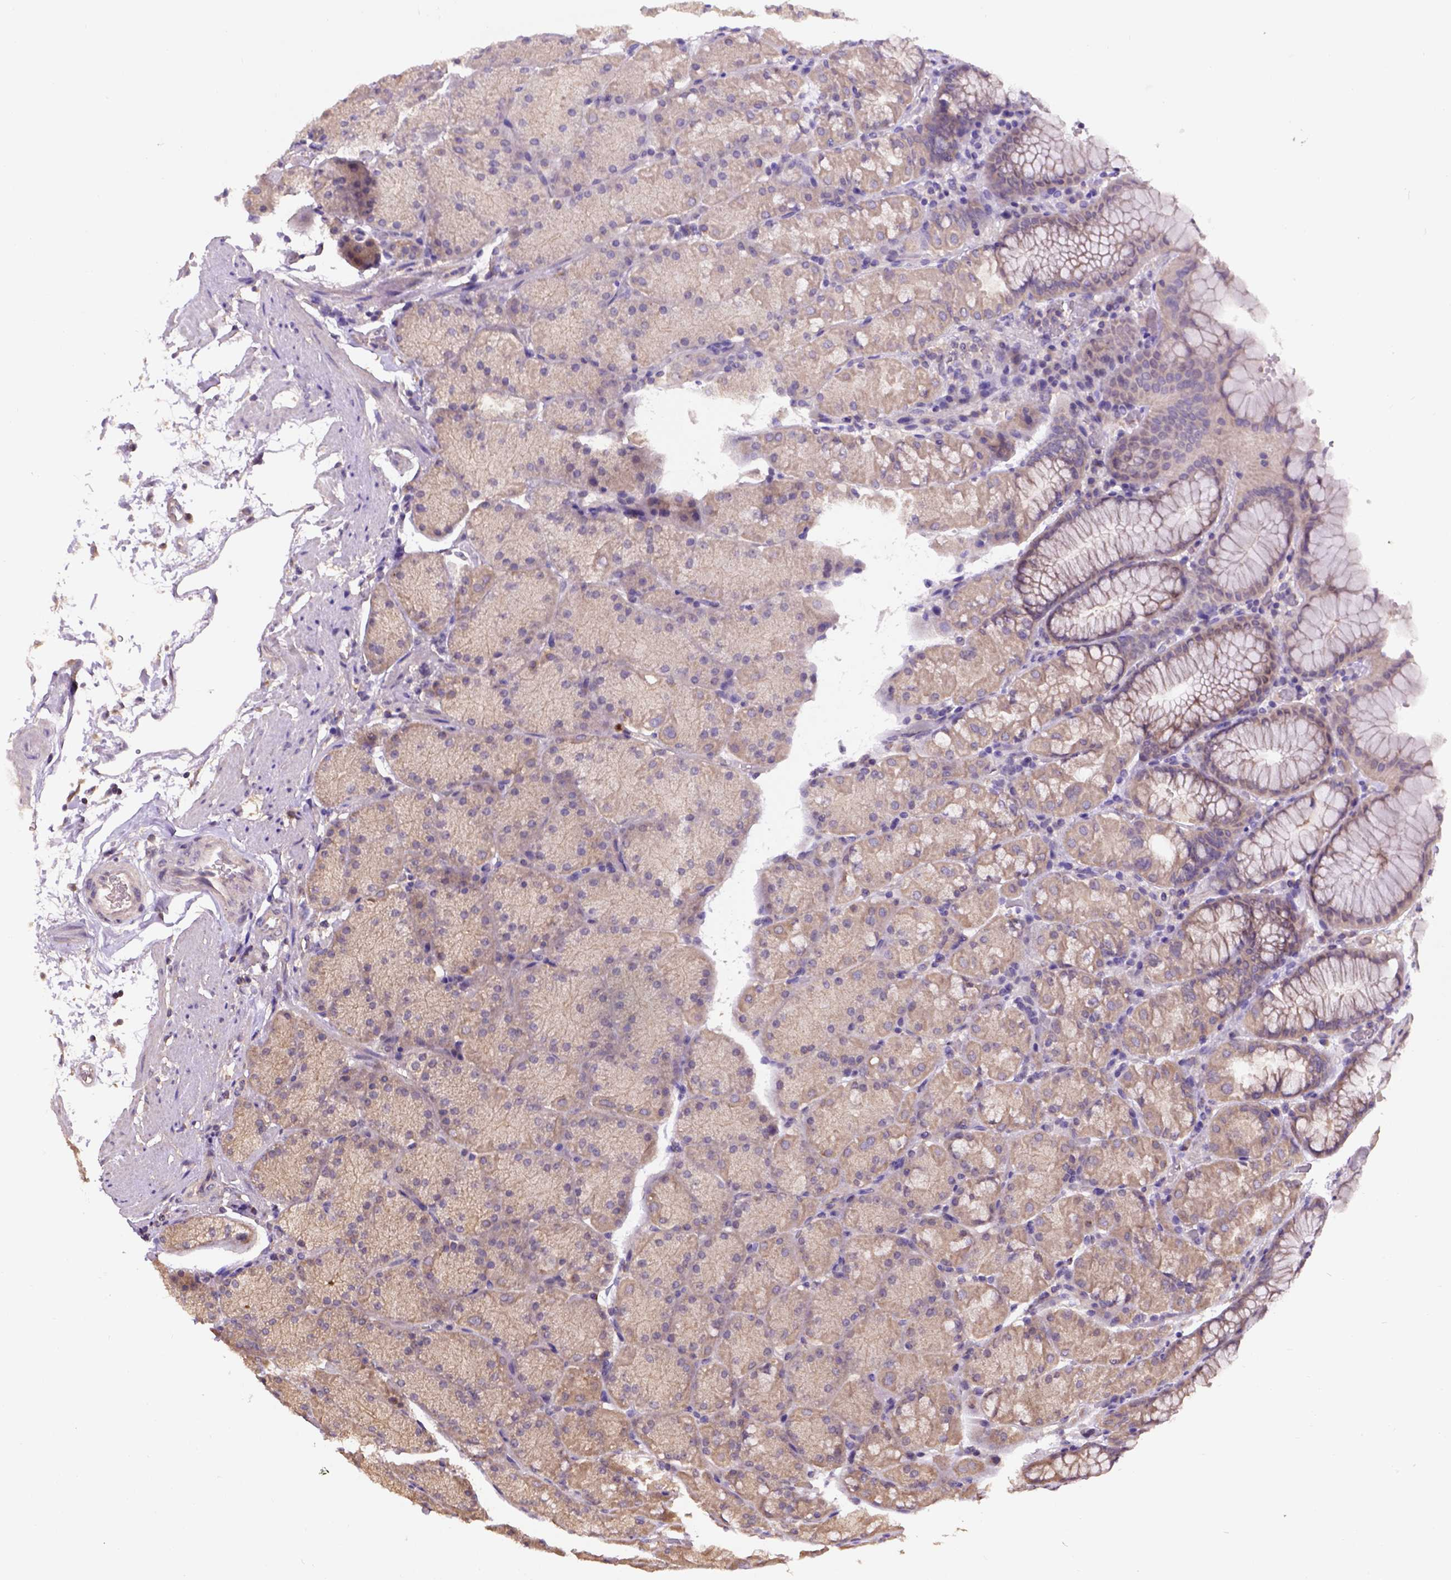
{"staining": {"intensity": "moderate", "quantity": ">75%", "location": "cytoplasmic/membranous"}, "tissue": "stomach", "cell_type": "Glandular cells", "image_type": "normal", "snomed": [{"axis": "morphology", "description": "Normal tissue, NOS"}, {"axis": "topography", "description": "Stomach, upper"}, {"axis": "topography", "description": "Stomach"}], "caption": "Protein analysis of benign stomach exhibits moderate cytoplasmic/membranous positivity in approximately >75% of glandular cells. Nuclei are stained in blue.", "gene": "KBTBD8", "patient": {"sex": "male", "age": 76}}